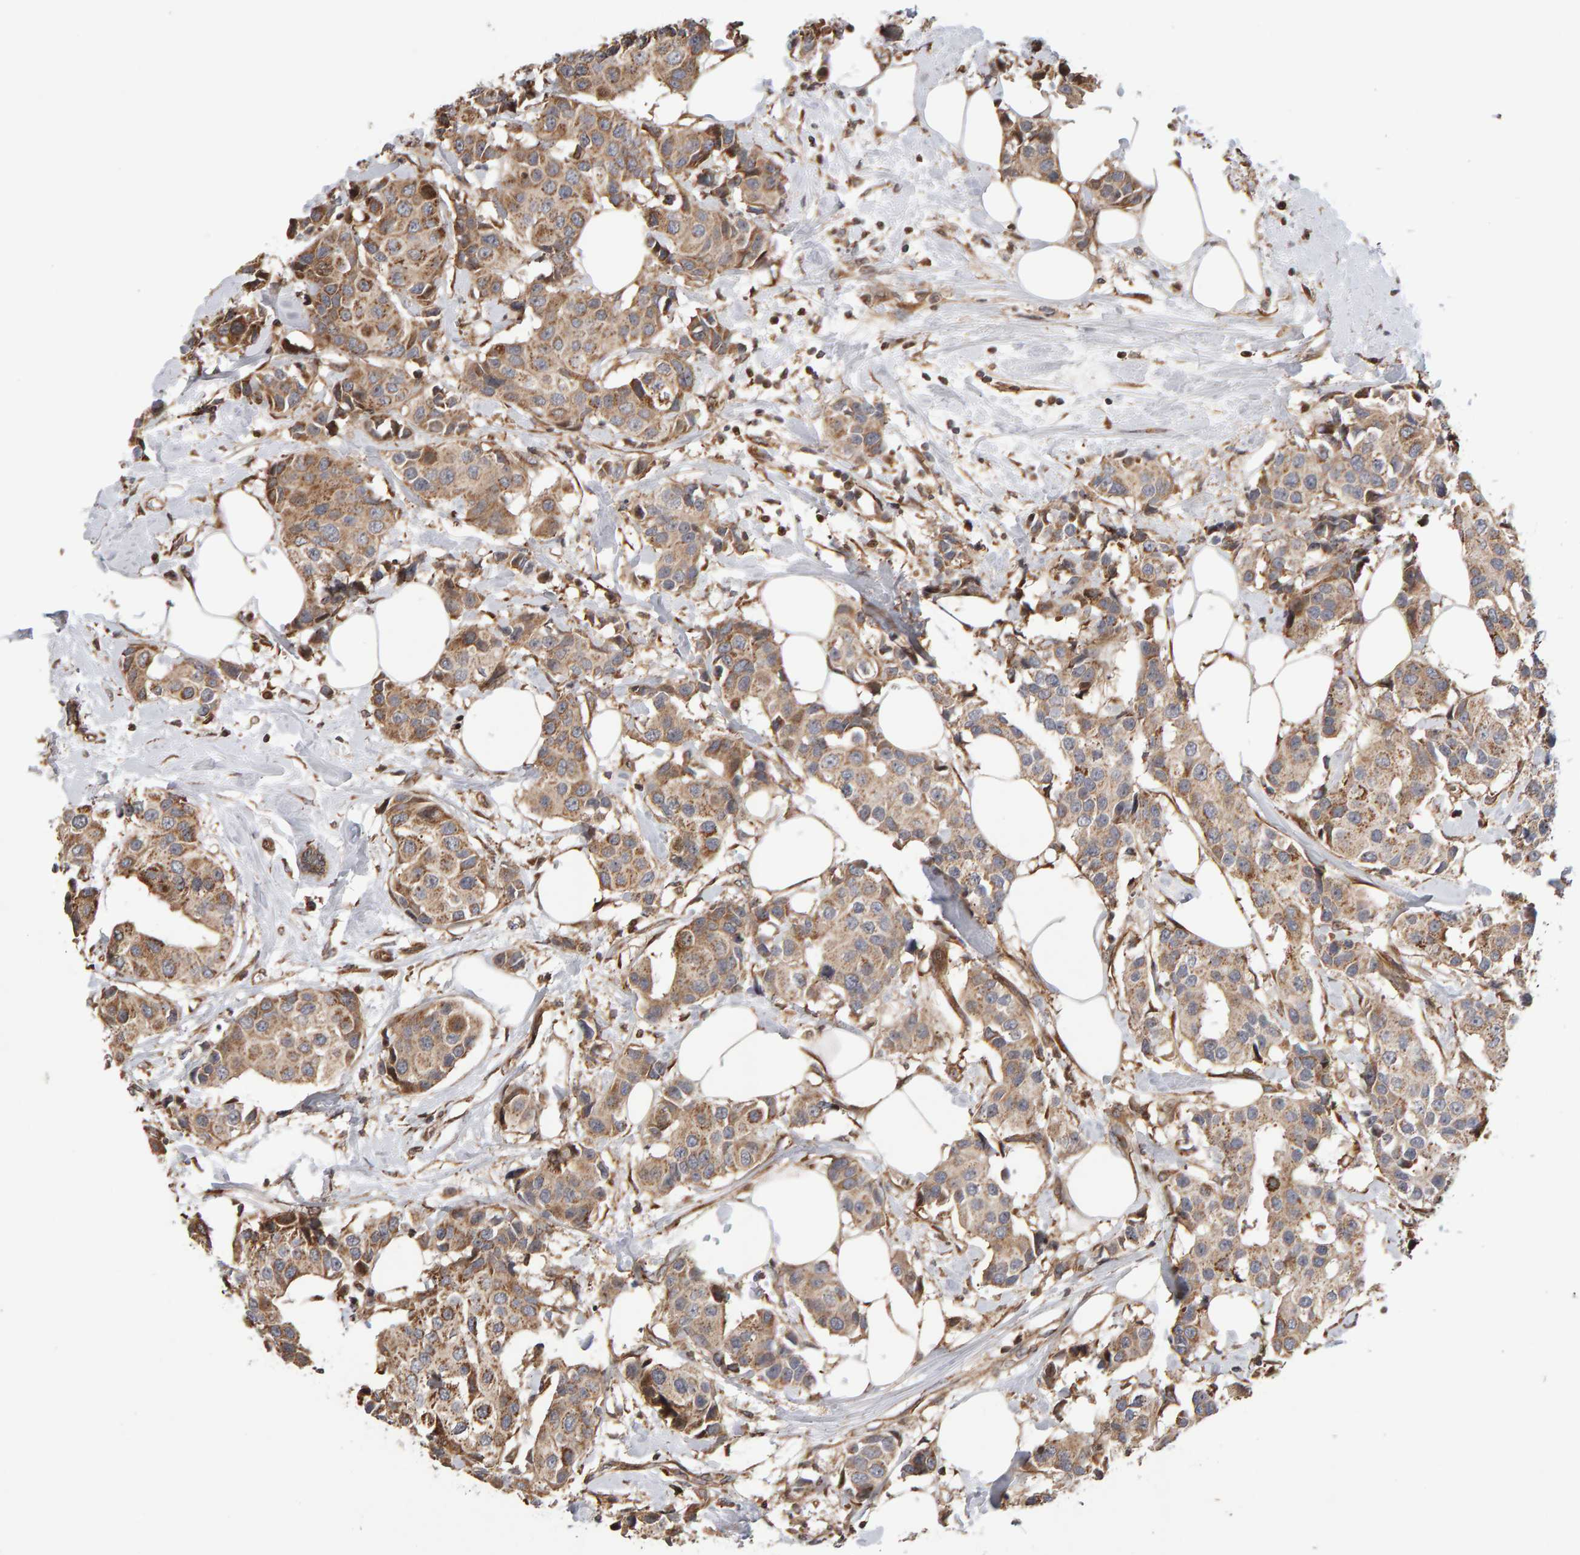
{"staining": {"intensity": "moderate", "quantity": ">75%", "location": "cytoplasmic/membranous"}, "tissue": "breast cancer", "cell_type": "Tumor cells", "image_type": "cancer", "snomed": [{"axis": "morphology", "description": "Normal tissue, NOS"}, {"axis": "morphology", "description": "Duct carcinoma"}, {"axis": "topography", "description": "Breast"}], "caption": "Breast cancer (invasive ductal carcinoma) stained for a protein (brown) demonstrates moderate cytoplasmic/membranous positive expression in about >75% of tumor cells.", "gene": "LZTS1", "patient": {"sex": "female", "age": 39}}